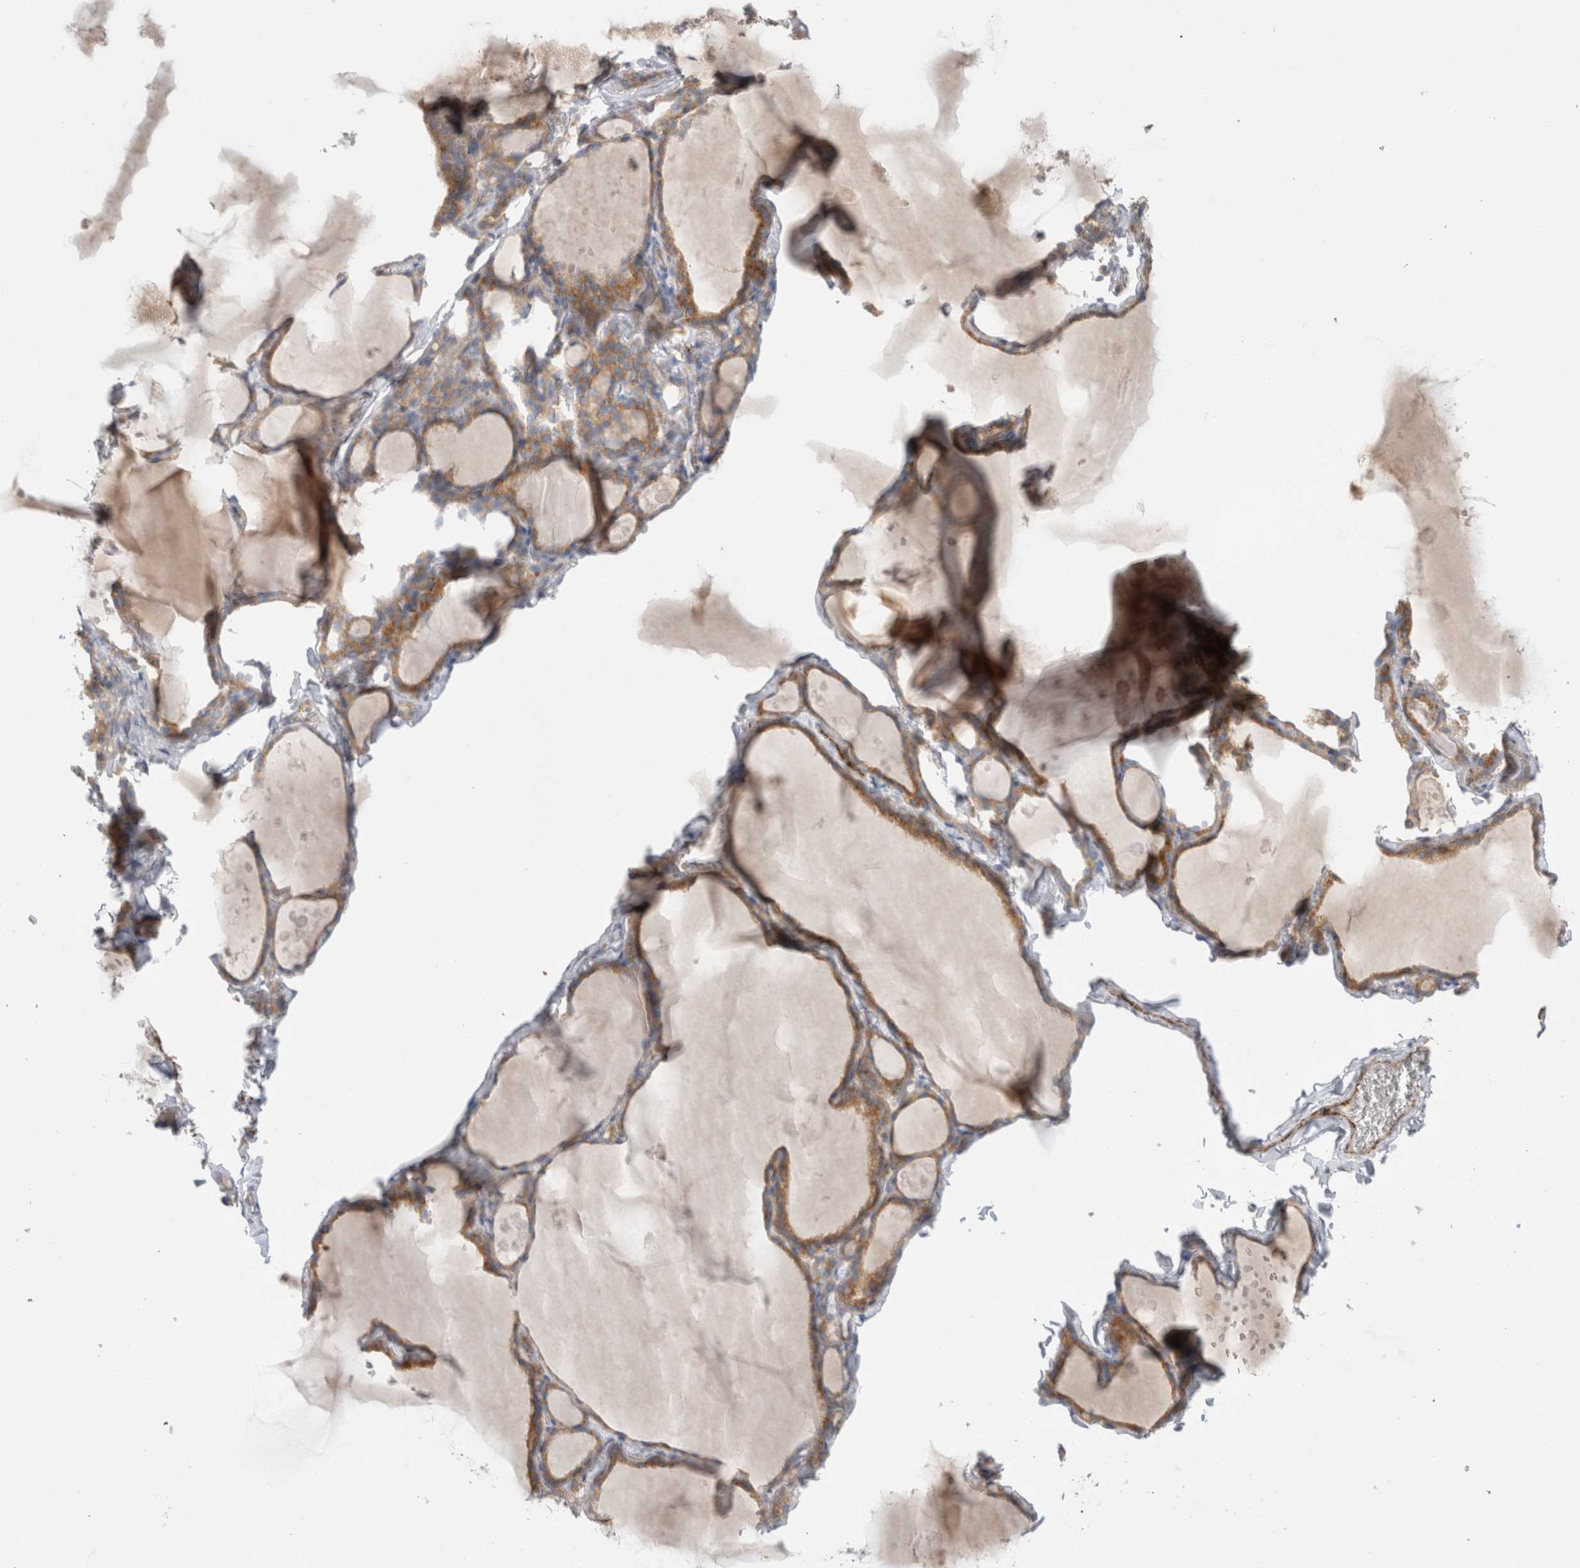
{"staining": {"intensity": "moderate", "quantity": ">75%", "location": "cytoplasmic/membranous"}, "tissue": "thyroid gland", "cell_type": "Glandular cells", "image_type": "normal", "snomed": [{"axis": "morphology", "description": "Normal tissue, NOS"}, {"axis": "topography", "description": "Thyroid gland"}], "caption": "Glandular cells reveal medium levels of moderate cytoplasmic/membranous staining in about >75% of cells in benign thyroid gland. Immunohistochemistry stains the protein of interest in brown and the nuclei are stained blue.", "gene": "CNPY4", "patient": {"sex": "male", "age": 56}}